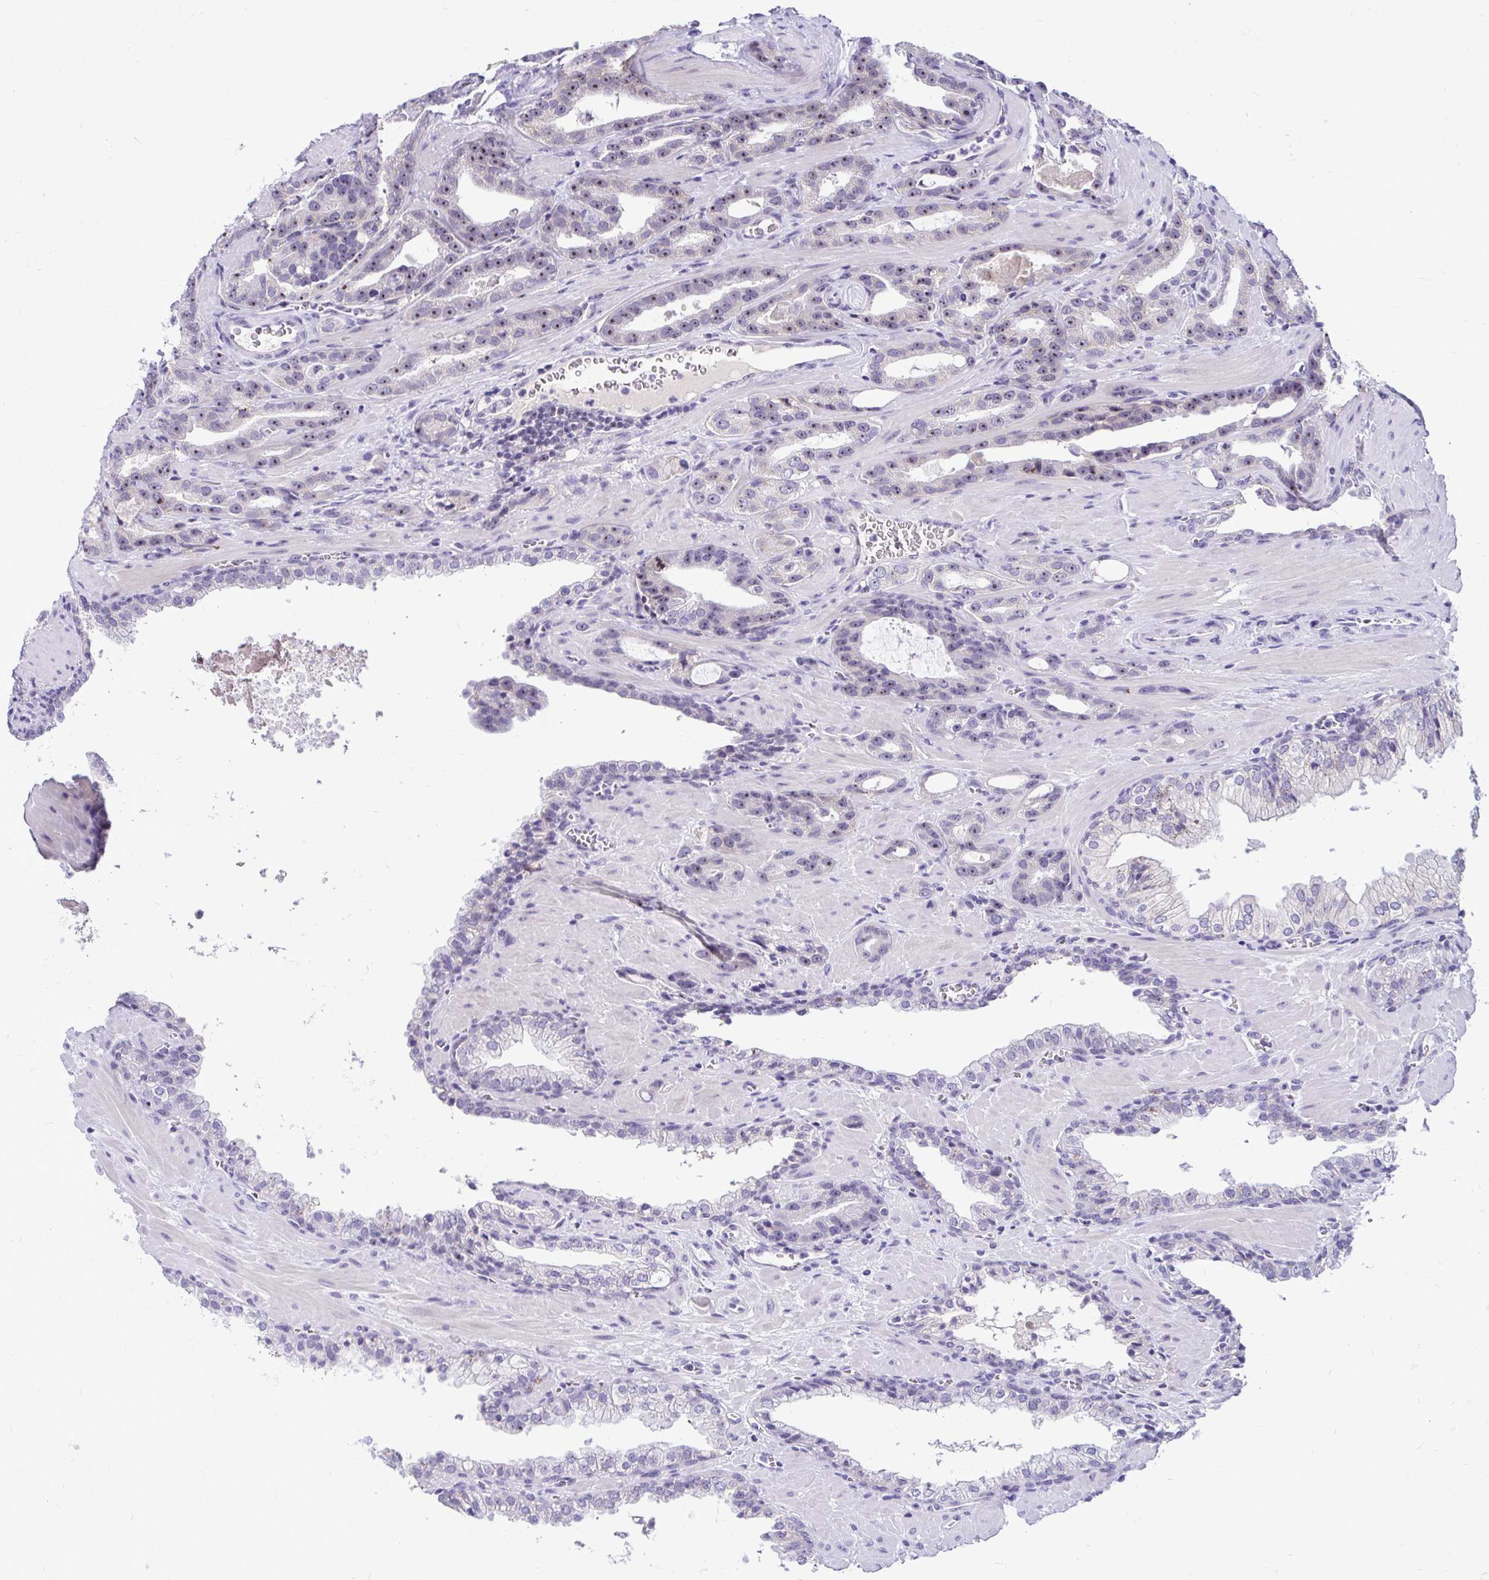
{"staining": {"intensity": "weak", "quantity": "<25%", "location": "nuclear"}, "tissue": "prostate cancer", "cell_type": "Tumor cells", "image_type": "cancer", "snomed": [{"axis": "morphology", "description": "Adenocarcinoma, High grade"}, {"axis": "topography", "description": "Prostate"}], "caption": "Immunohistochemistry photomicrograph of human prostate high-grade adenocarcinoma stained for a protein (brown), which exhibits no expression in tumor cells.", "gene": "NIFK", "patient": {"sex": "male", "age": 65}}